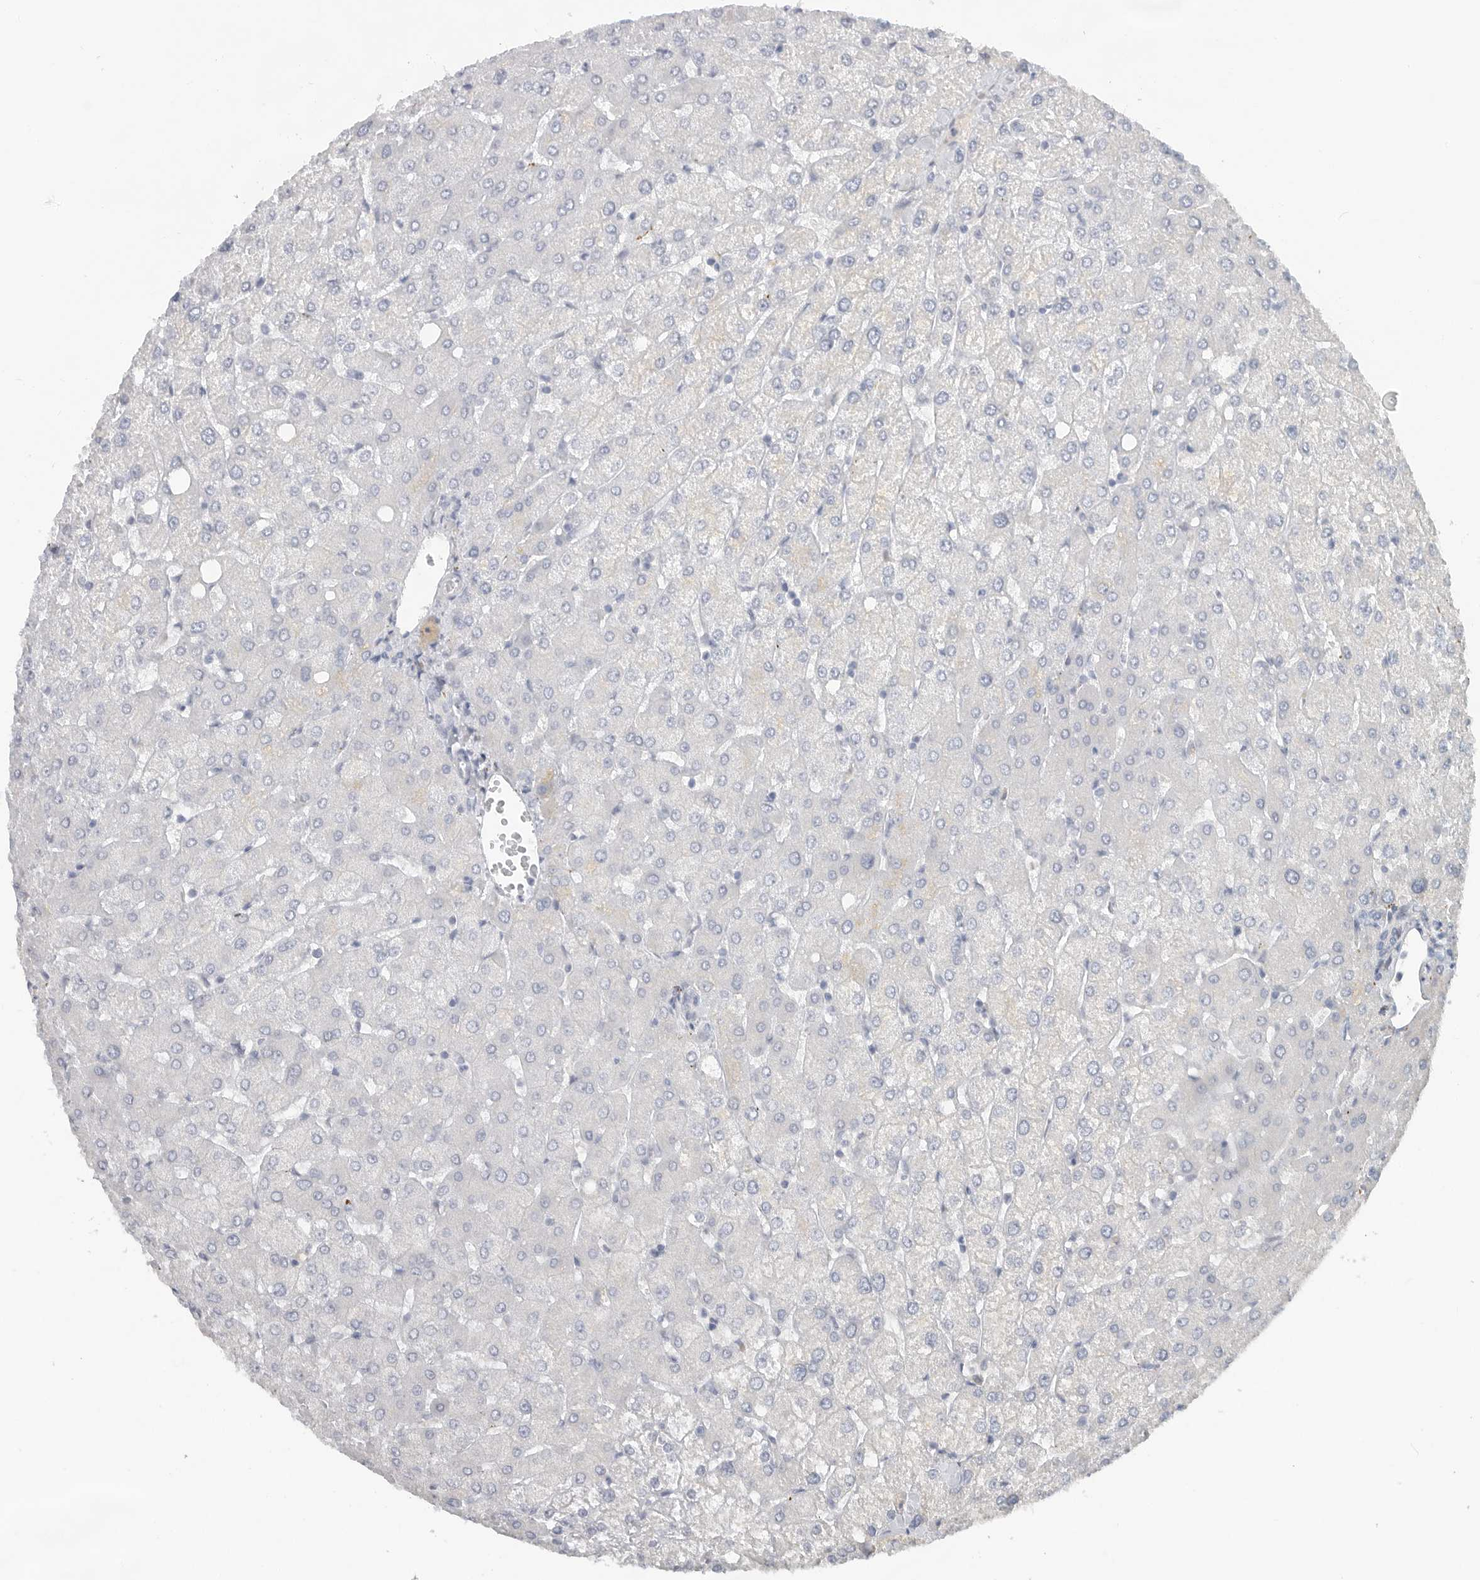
{"staining": {"intensity": "negative", "quantity": "none", "location": "none"}, "tissue": "liver", "cell_type": "Cholangiocytes", "image_type": "normal", "snomed": [{"axis": "morphology", "description": "Normal tissue, NOS"}, {"axis": "topography", "description": "Liver"}], "caption": "Liver stained for a protein using immunohistochemistry (IHC) demonstrates no positivity cholangiocytes.", "gene": "PAM", "patient": {"sex": "female", "age": 54}}